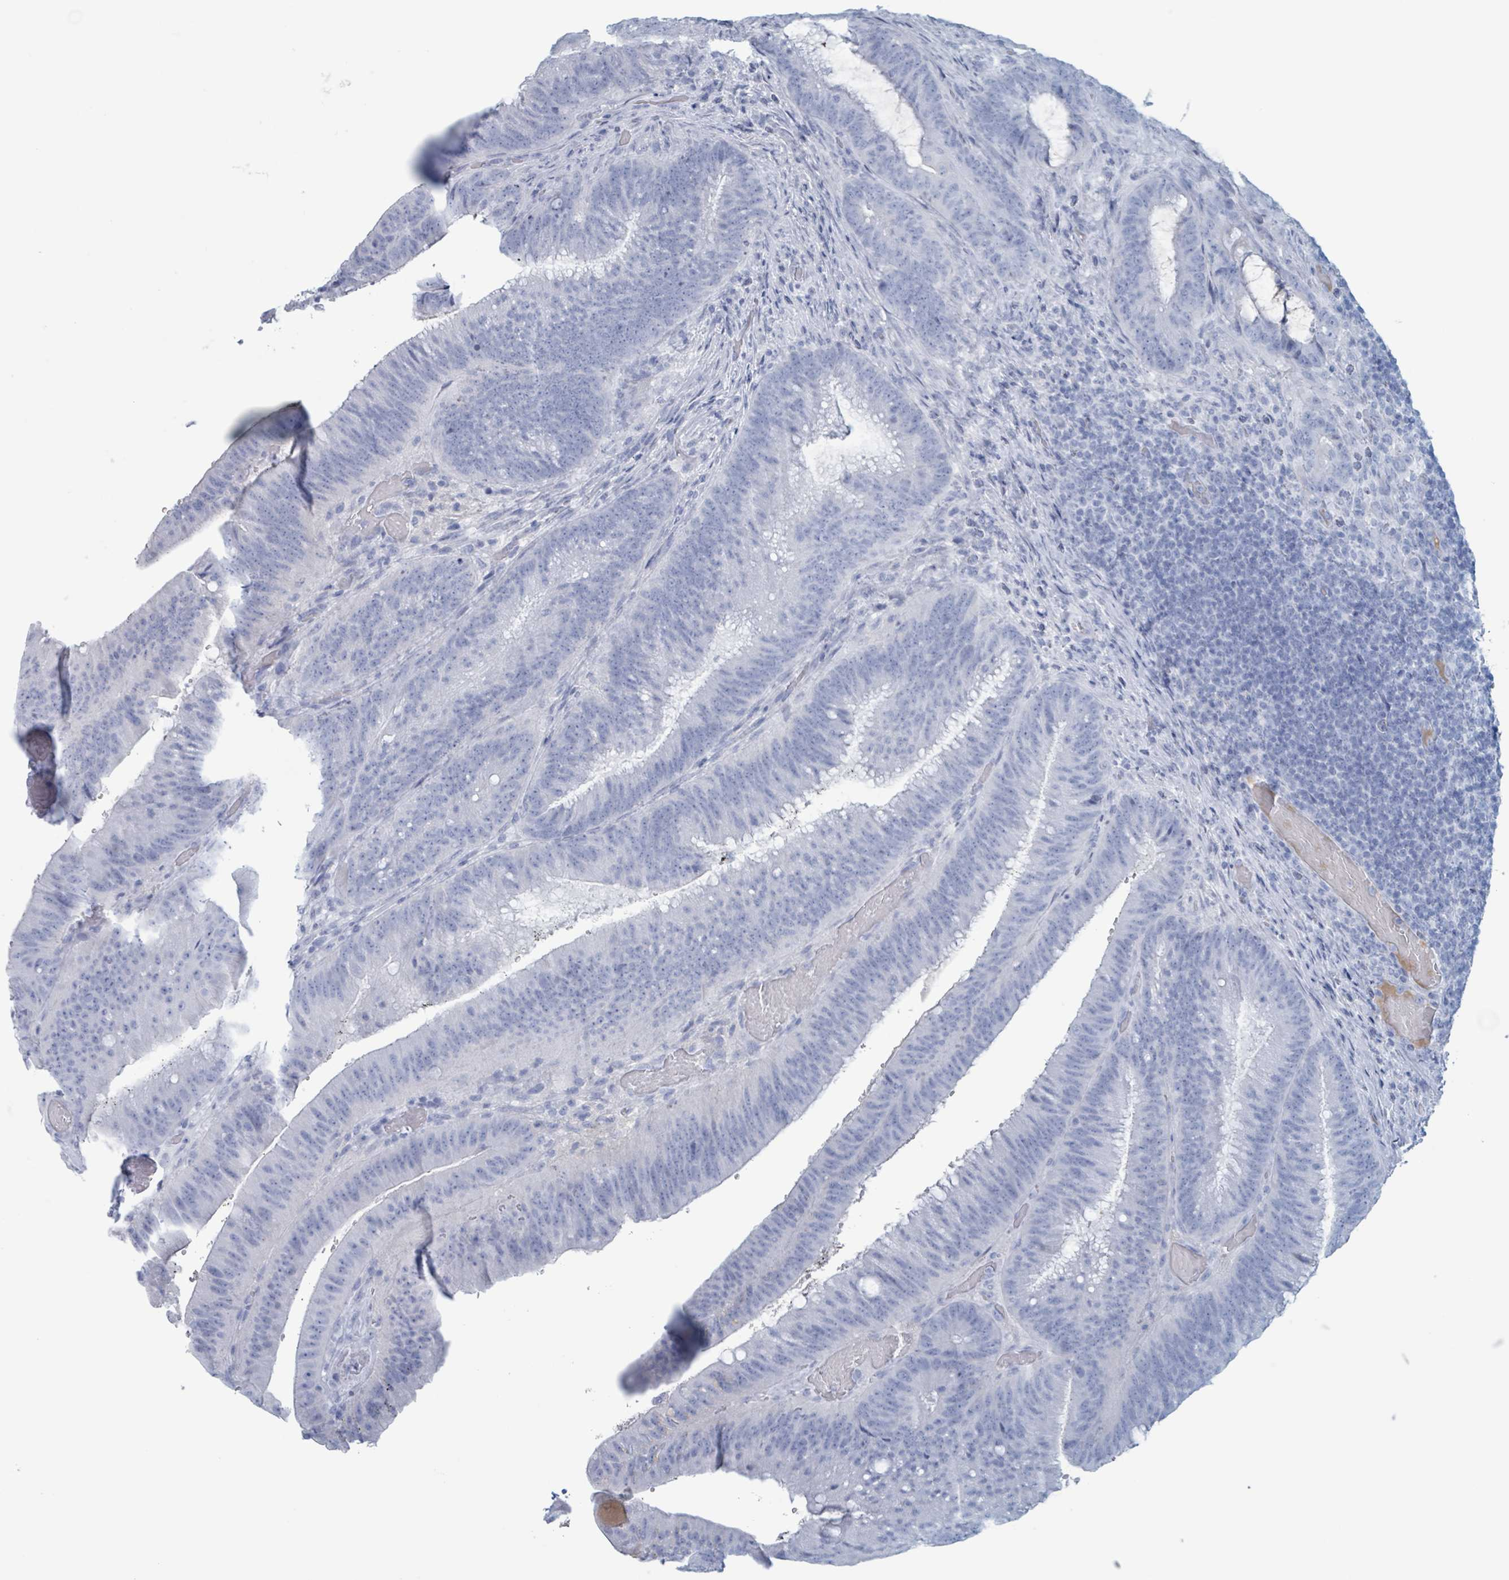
{"staining": {"intensity": "negative", "quantity": "none", "location": "none"}, "tissue": "colorectal cancer", "cell_type": "Tumor cells", "image_type": "cancer", "snomed": [{"axis": "morphology", "description": "Adenocarcinoma, NOS"}, {"axis": "topography", "description": "Colon"}], "caption": "This is a histopathology image of immunohistochemistry (IHC) staining of adenocarcinoma (colorectal), which shows no positivity in tumor cells. The staining is performed using DAB (3,3'-diaminobenzidine) brown chromogen with nuclei counter-stained in using hematoxylin.", "gene": "KLK4", "patient": {"sex": "female", "age": 43}}